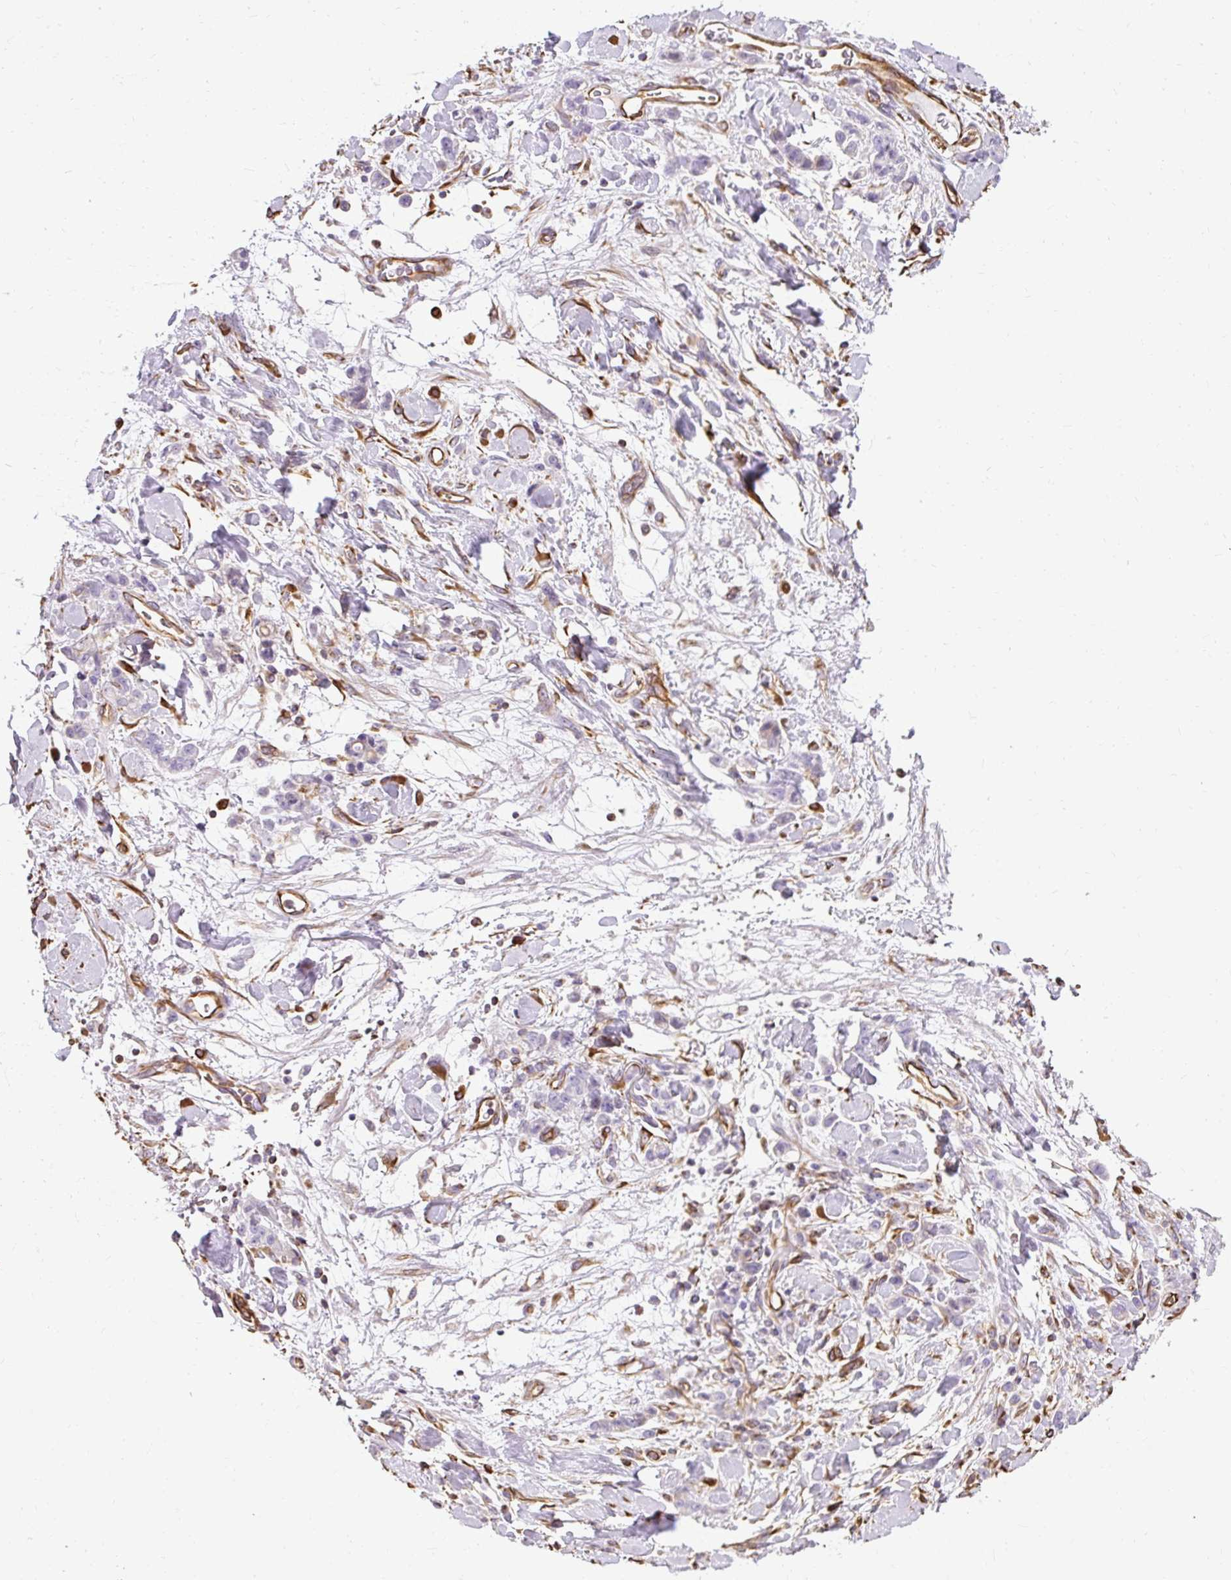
{"staining": {"intensity": "negative", "quantity": "none", "location": "none"}, "tissue": "stomach cancer", "cell_type": "Tumor cells", "image_type": "cancer", "snomed": [{"axis": "morphology", "description": "Normal tissue, NOS"}, {"axis": "morphology", "description": "Adenocarcinoma, NOS"}, {"axis": "topography", "description": "Stomach"}], "caption": "Human adenocarcinoma (stomach) stained for a protein using IHC reveals no positivity in tumor cells.", "gene": "PLS1", "patient": {"sex": "male", "age": 82}}